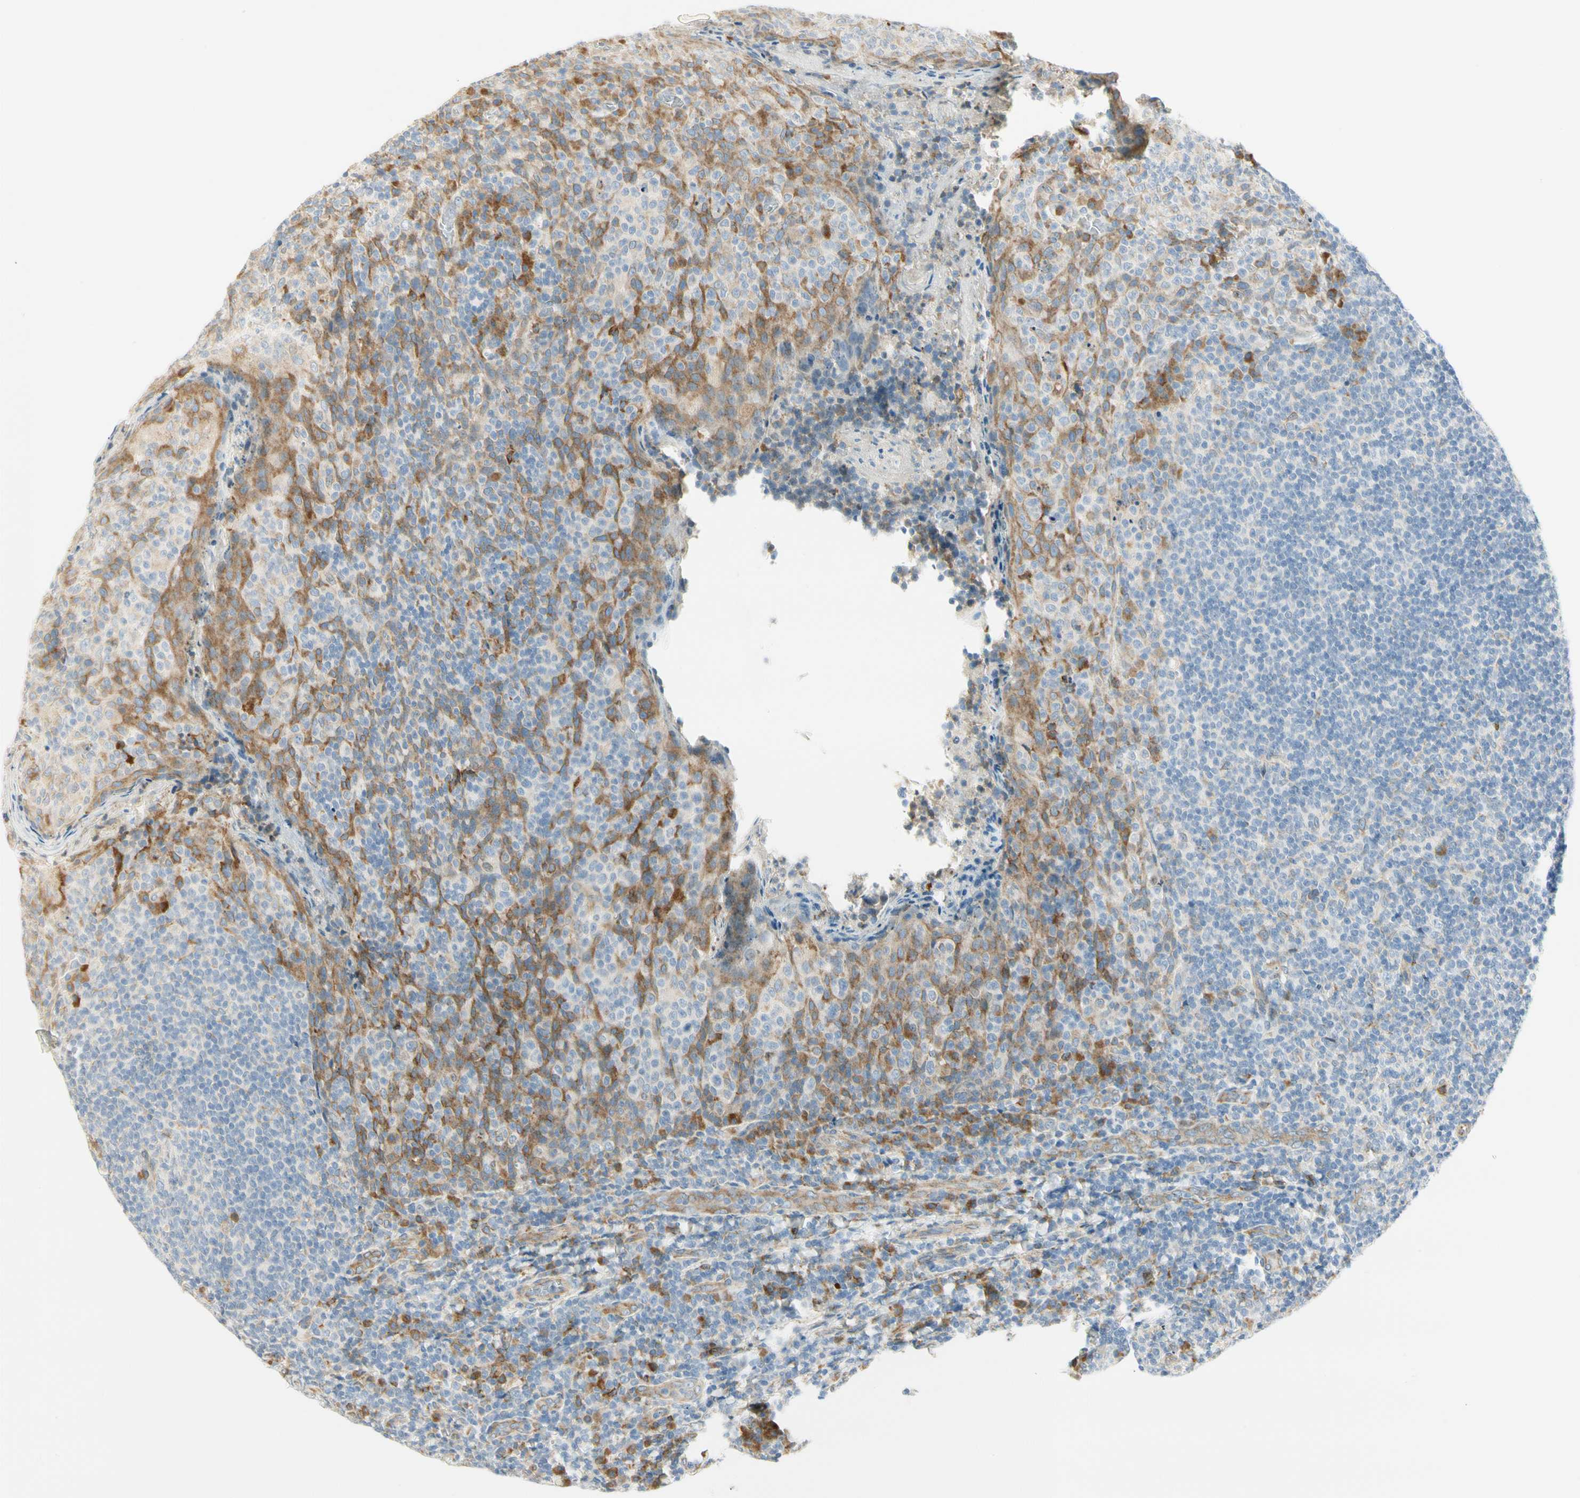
{"staining": {"intensity": "negative", "quantity": "none", "location": "none"}, "tissue": "tonsil", "cell_type": "Germinal center cells", "image_type": "normal", "snomed": [{"axis": "morphology", "description": "Normal tissue, NOS"}, {"axis": "topography", "description": "Tonsil"}], "caption": "An IHC image of unremarkable tonsil is shown. There is no staining in germinal center cells of tonsil.", "gene": "TNFSF11", "patient": {"sex": "male", "age": 17}}